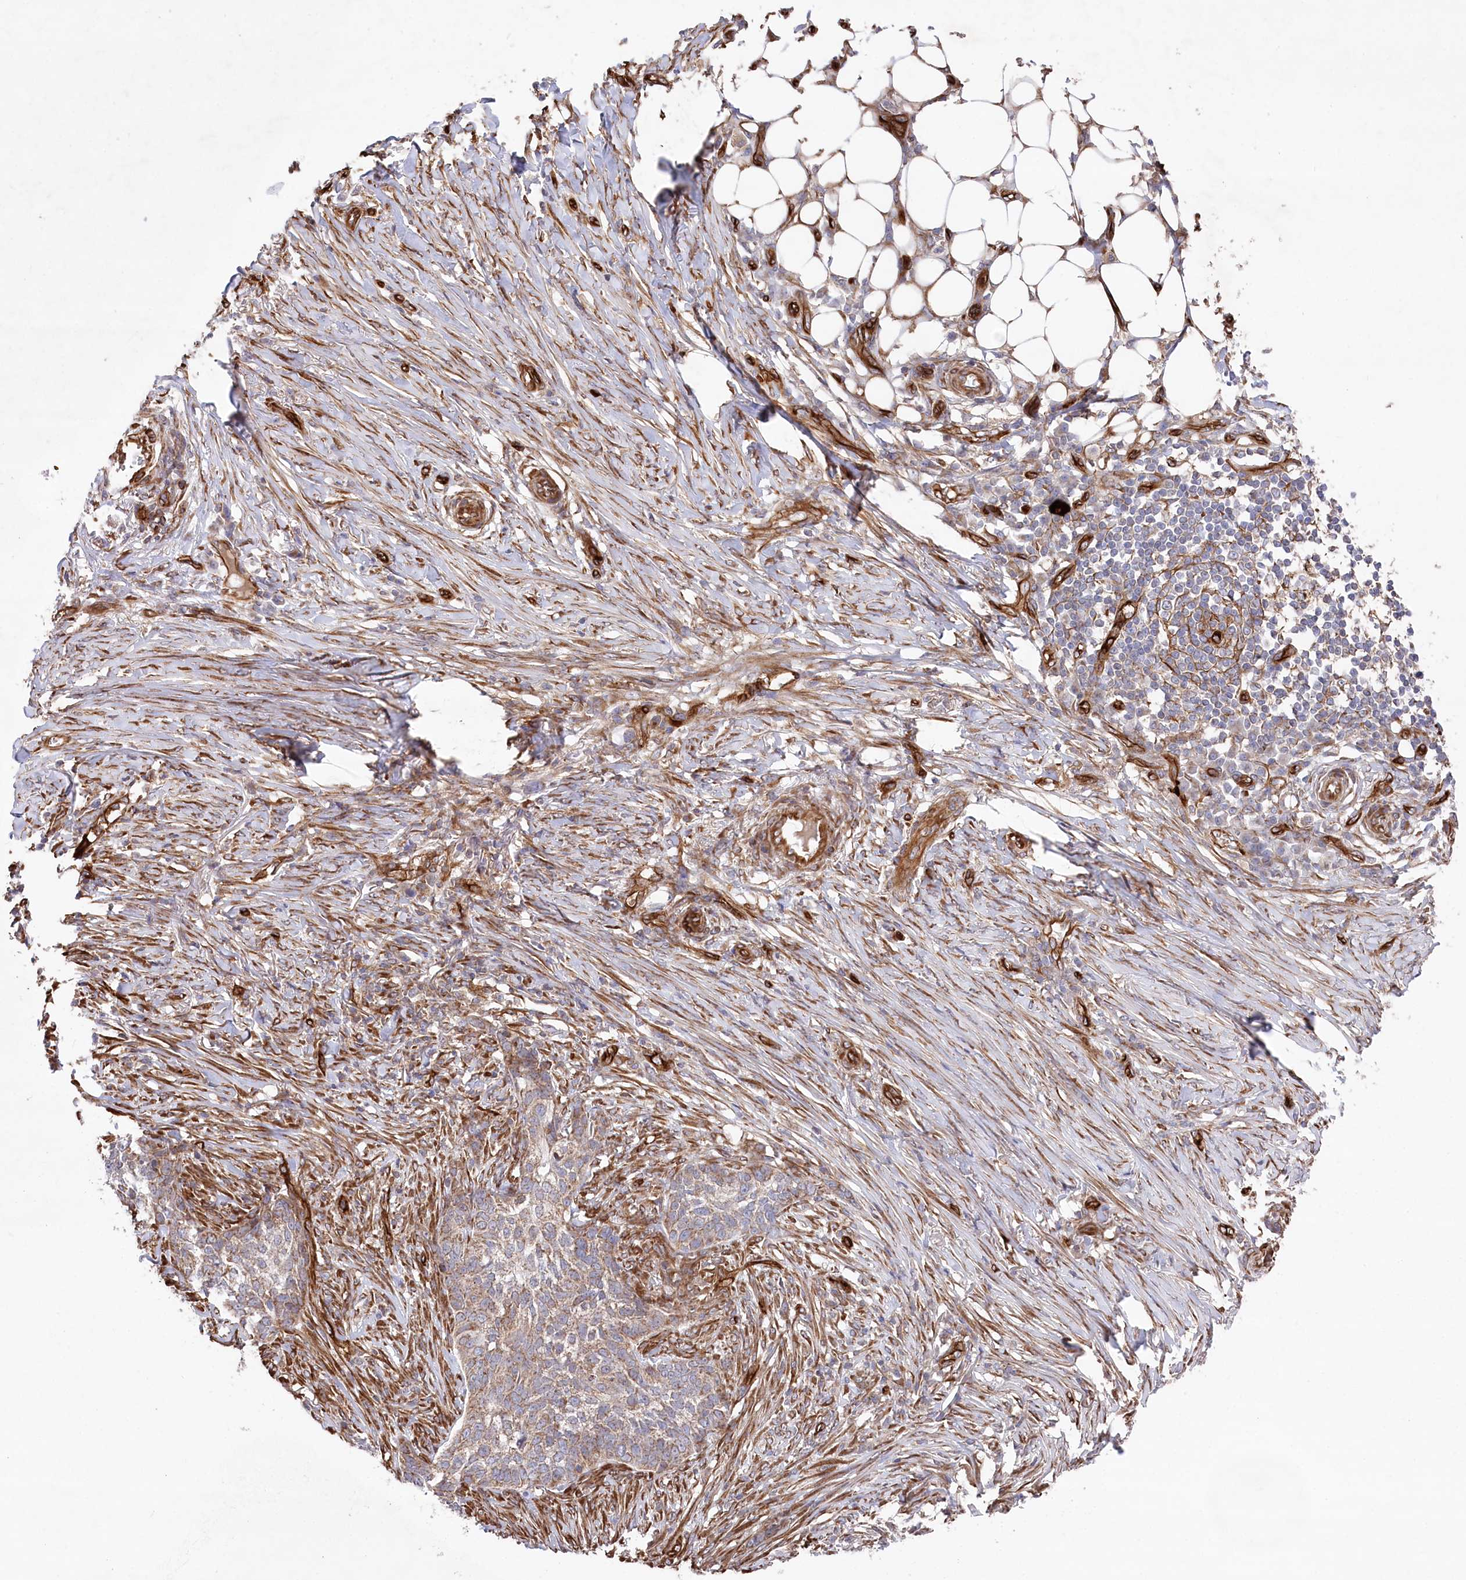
{"staining": {"intensity": "weak", "quantity": ">75%", "location": "cytoplasmic/membranous"}, "tissue": "skin cancer", "cell_type": "Tumor cells", "image_type": "cancer", "snomed": [{"axis": "morphology", "description": "Basal cell carcinoma"}, {"axis": "topography", "description": "Skin"}], "caption": "This histopathology image shows skin cancer stained with immunohistochemistry to label a protein in brown. The cytoplasmic/membranous of tumor cells show weak positivity for the protein. Nuclei are counter-stained blue.", "gene": "MTPAP", "patient": {"sex": "male", "age": 85}}